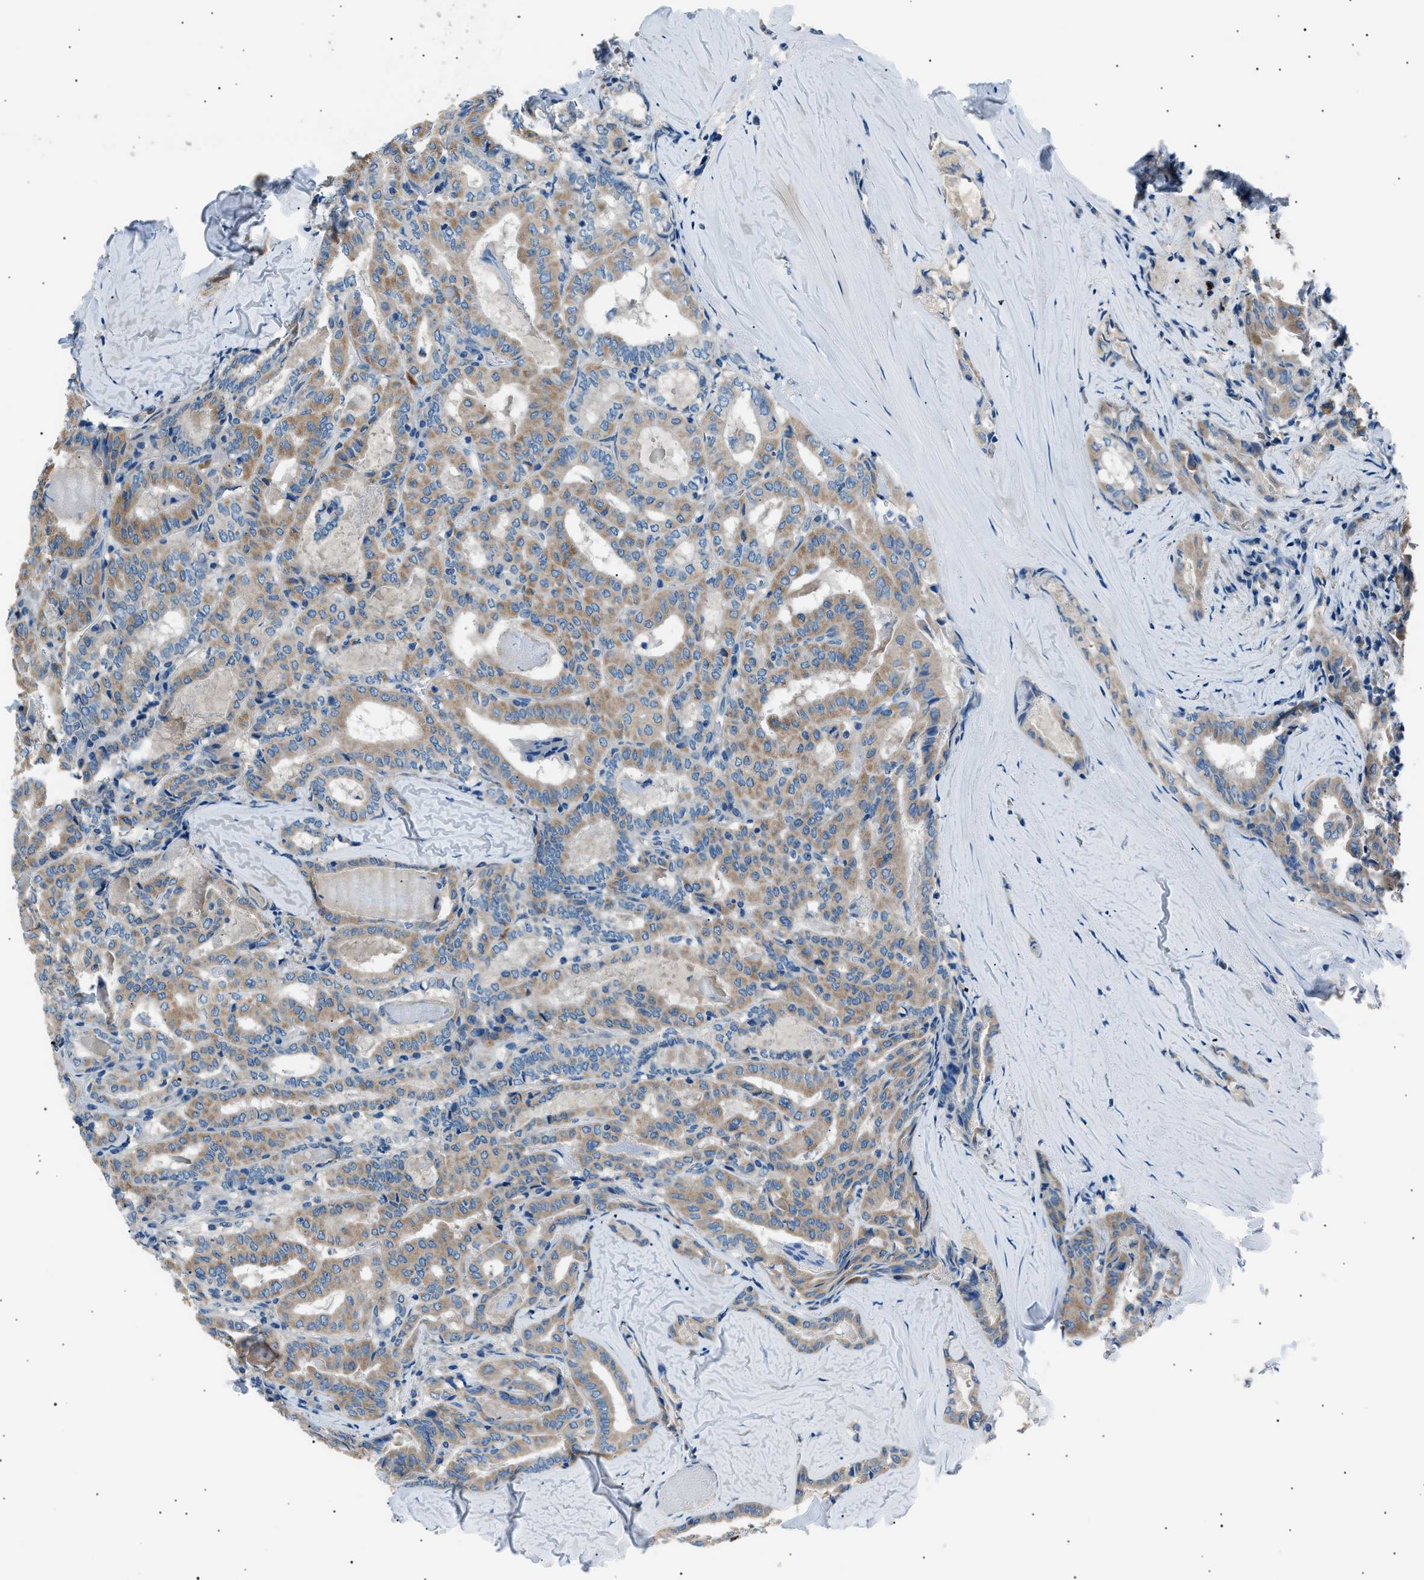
{"staining": {"intensity": "weak", "quantity": ">75%", "location": "cytoplasmic/membranous"}, "tissue": "thyroid cancer", "cell_type": "Tumor cells", "image_type": "cancer", "snomed": [{"axis": "morphology", "description": "Papillary adenocarcinoma, NOS"}, {"axis": "topography", "description": "Thyroid gland"}], "caption": "Weak cytoplasmic/membranous positivity for a protein is appreciated in approximately >75% of tumor cells of thyroid cancer (papillary adenocarcinoma) using IHC.", "gene": "LRRC37B", "patient": {"sex": "female", "age": 42}}